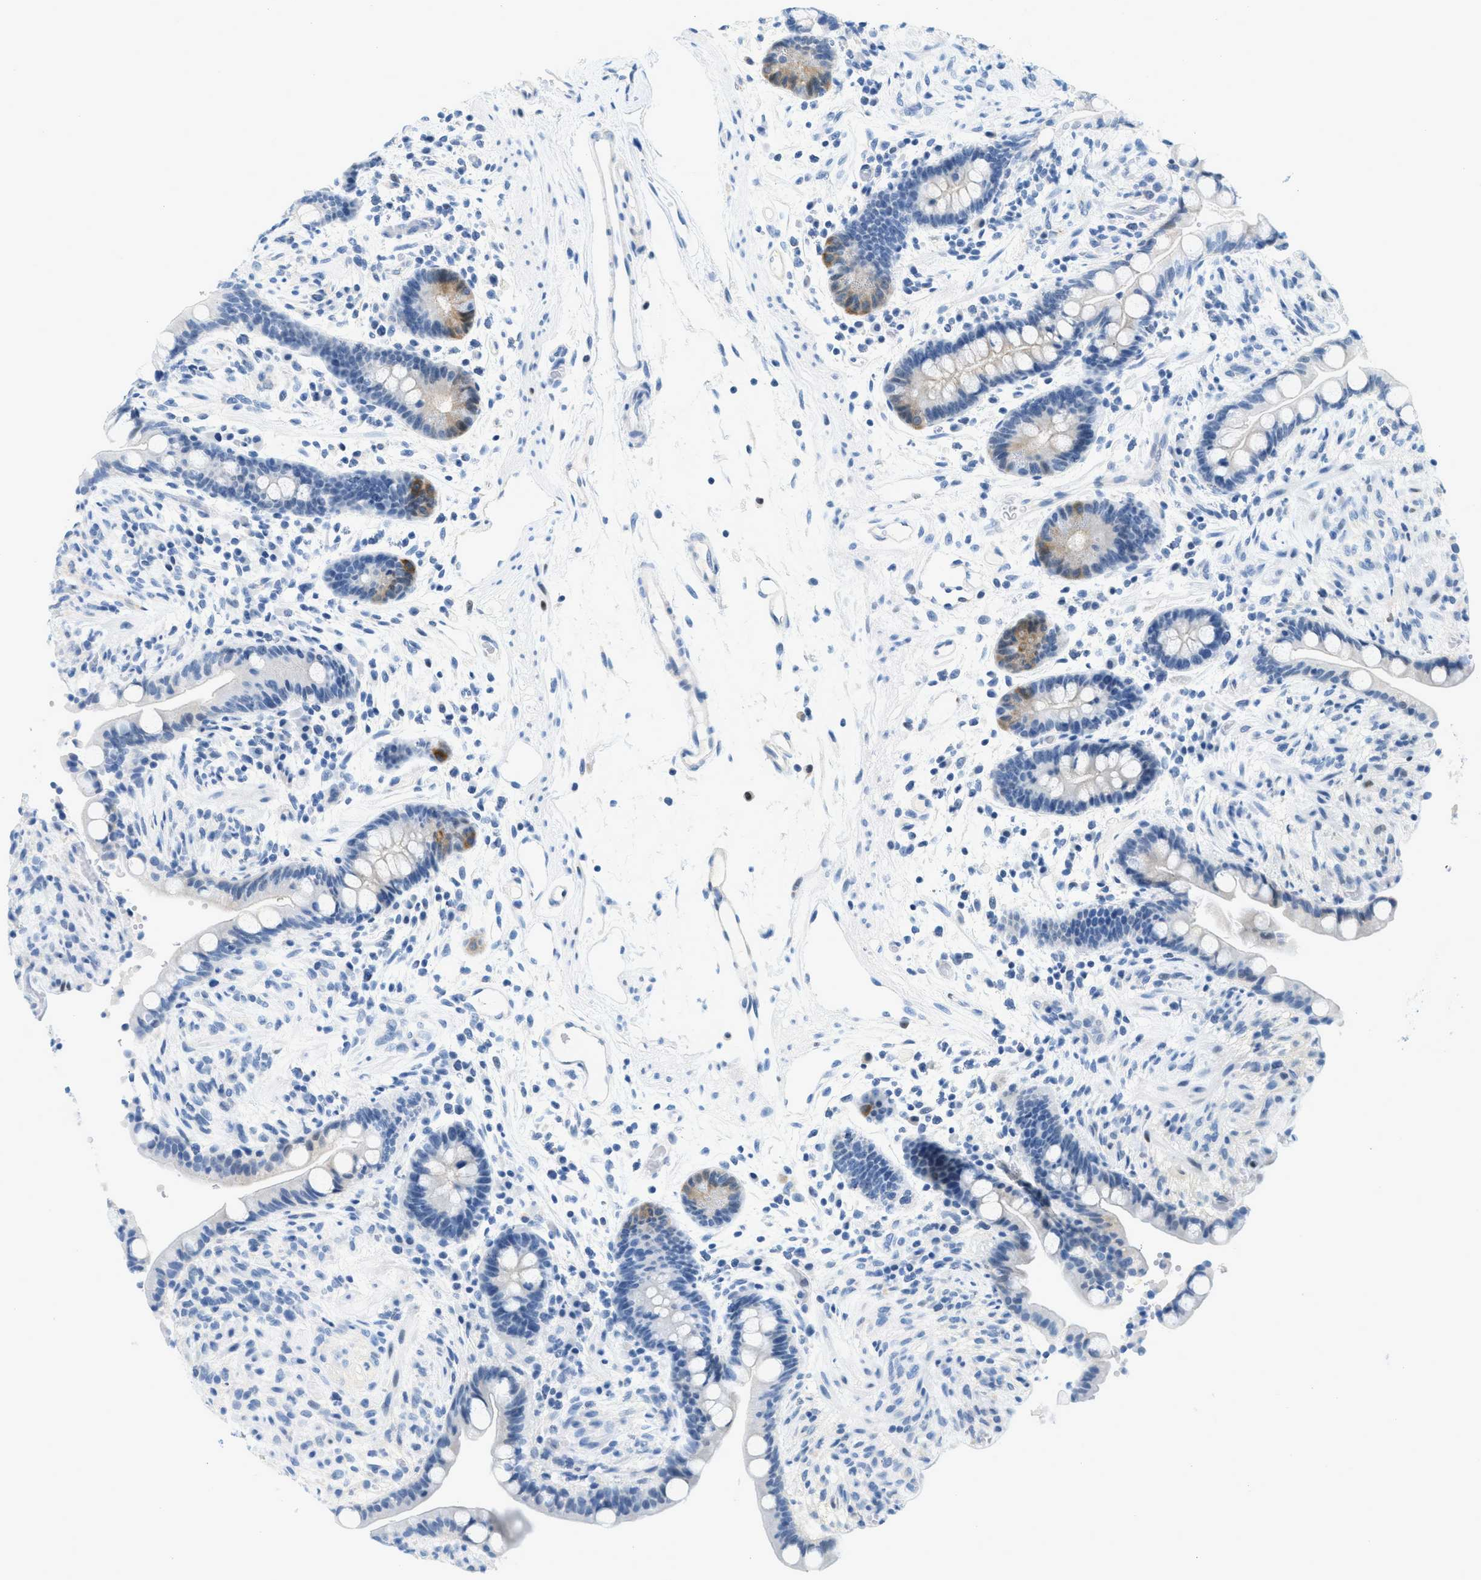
{"staining": {"intensity": "negative", "quantity": "none", "location": "none"}, "tissue": "colon", "cell_type": "Endothelial cells", "image_type": "normal", "snomed": [{"axis": "morphology", "description": "Normal tissue, NOS"}, {"axis": "topography", "description": "Colon"}], "caption": "Endothelial cells show no significant protein expression in benign colon. (Brightfield microscopy of DAB immunohistochemistry at high magnification).", "gene": "CYP4X1", "patient": {"sex": "male", "age": 73}}